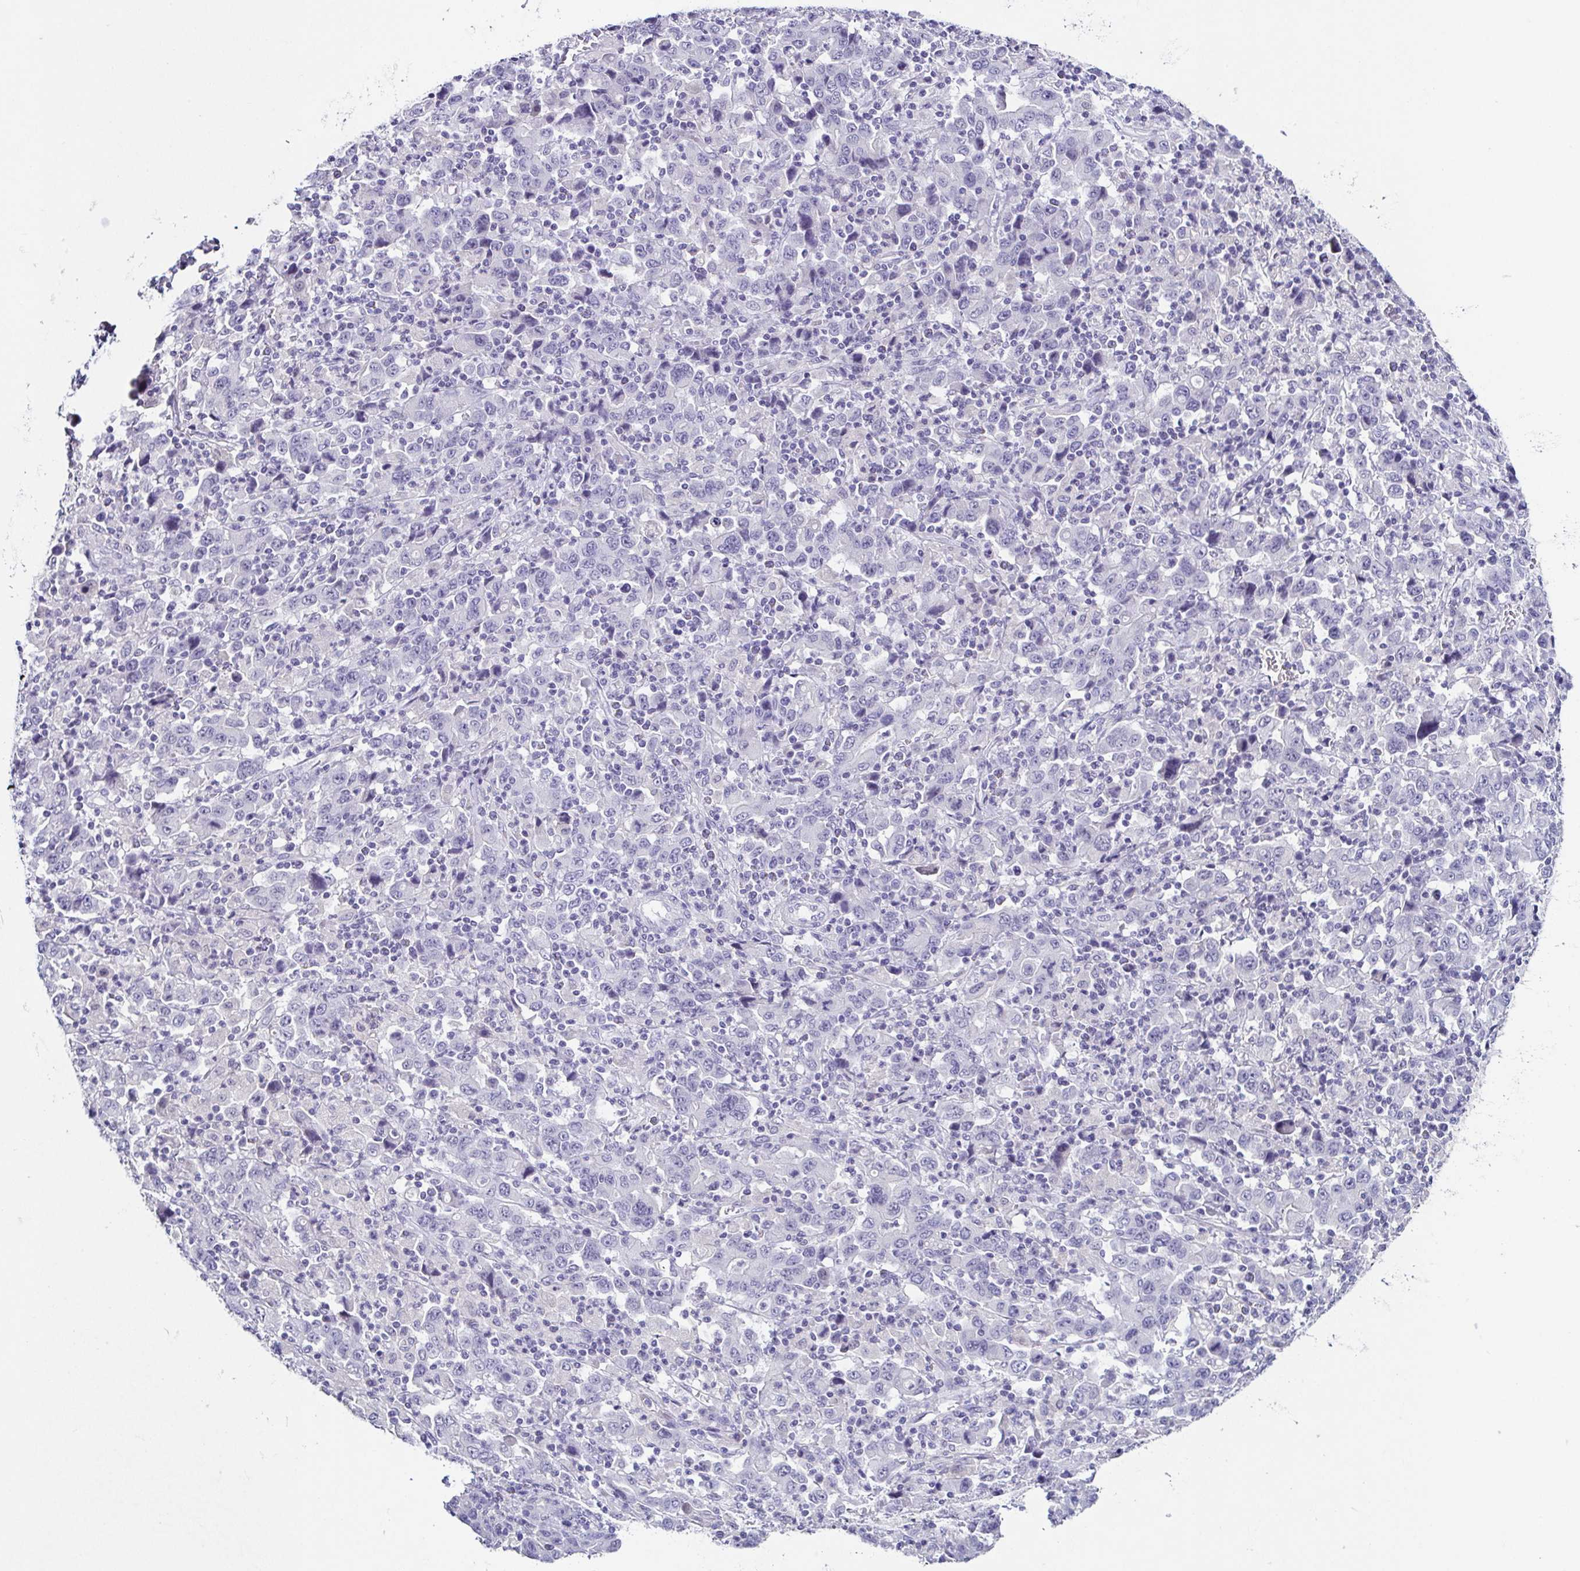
{"staining": {"intensity": "negative", "quantity": "none", "location": "none"}, "tissue": "stomach cancer", "cell_type": "Tumor cells", "image_type": "cancer", "snomed": [{"axis": "morphology", "description": "Adenocarcinoma, NOS"}, {"axis": "topography", "description": "Stomach, upper"}], "caption": "A photomicrograph of stomach cancer stained for a protein shows no brown staining in tumor cells.", "gene": "TP73", "patient": {"sex": "male", "age": 69}}